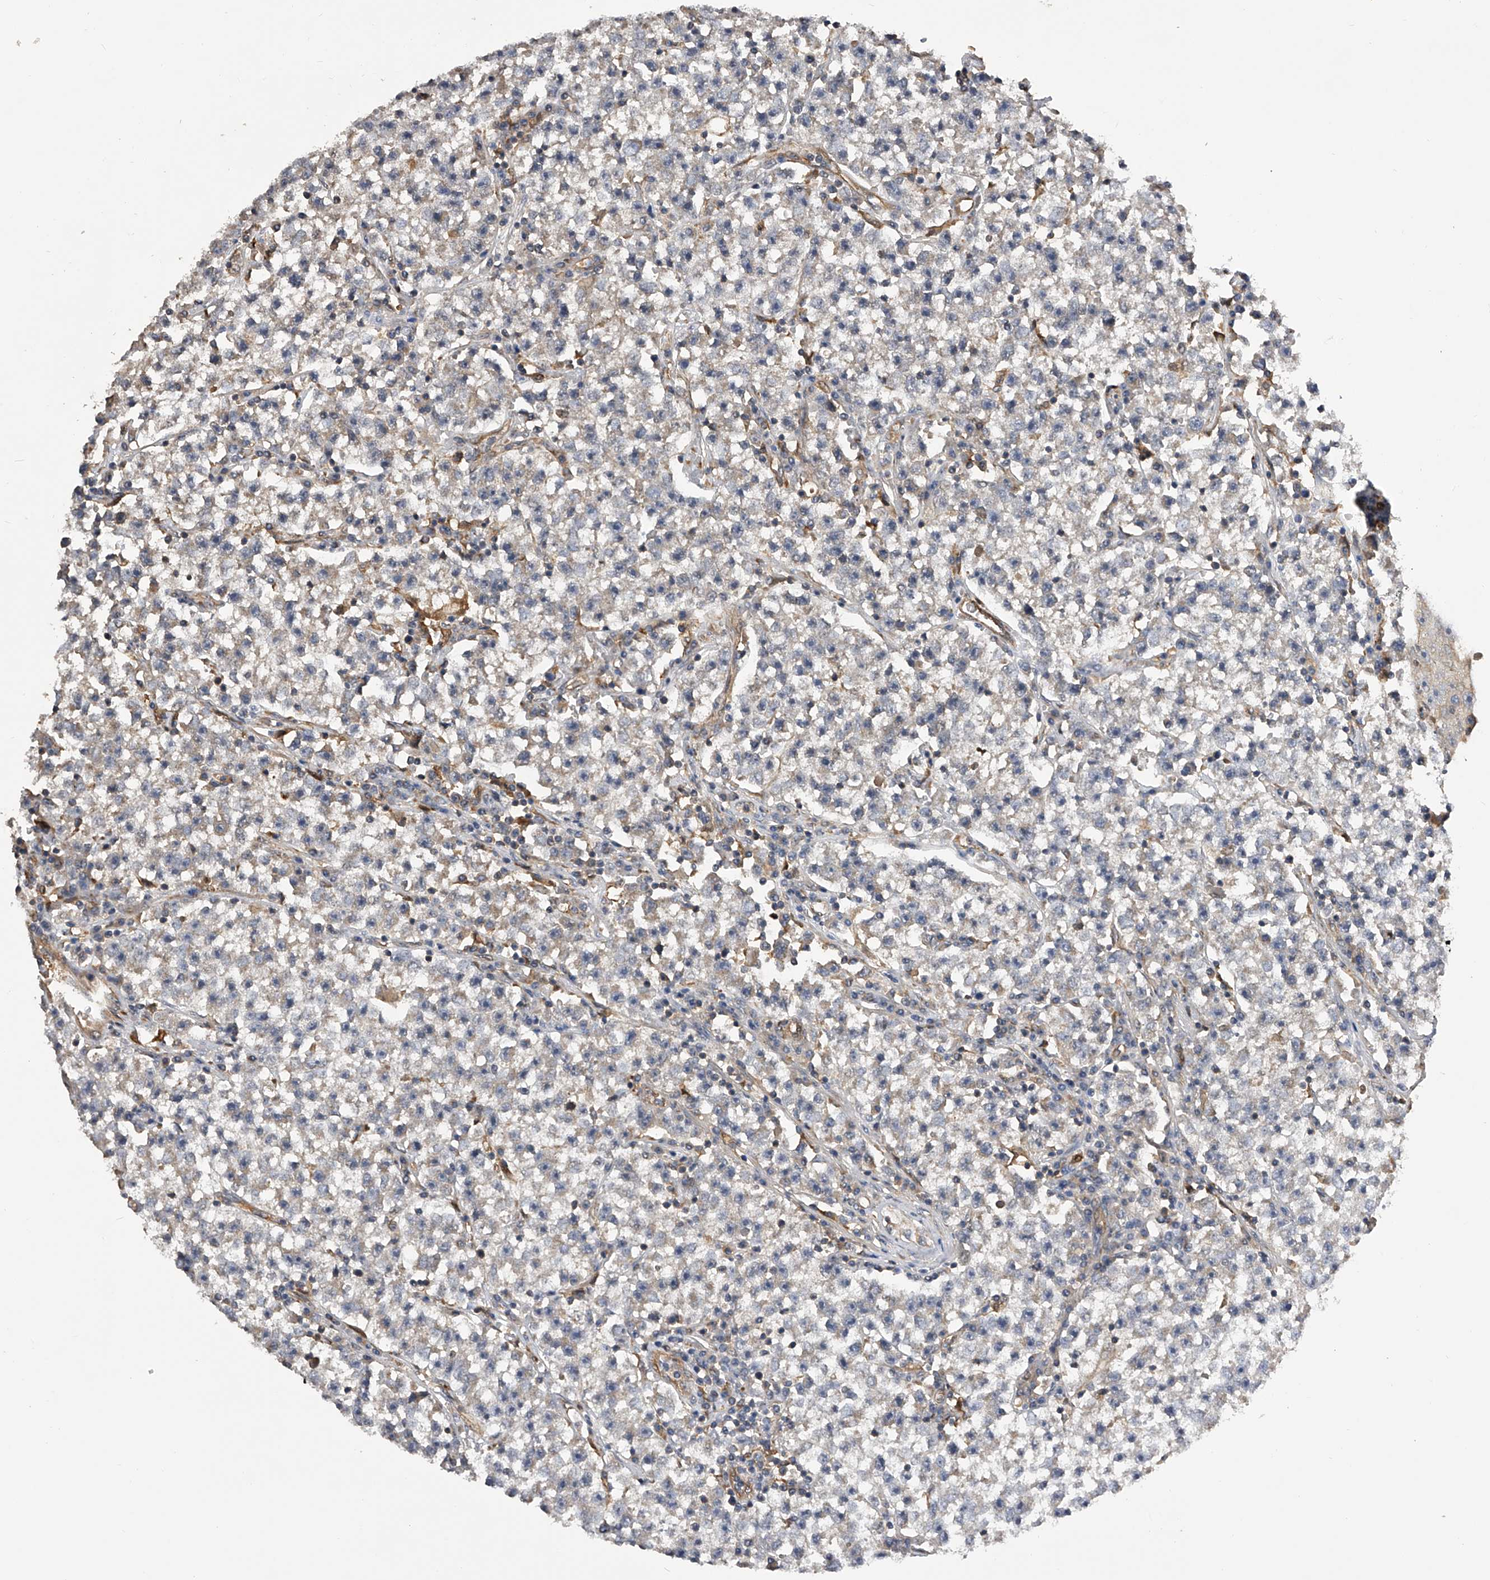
{"staining": {"intensity": "weak", "quantity": "25%-75%", "location": "cytoplasmic/membranous"}, "tissue": "testis cancer", "cell_type": "Tumor cells", "image_type": "cancer", "snomed": [{"axis": "morphology", "description": "Seminoma, NOS"}, {"axis": "topography", "description": "Testis"}], "caption": "Tumor cells exhibit low levels of weak cytoplasmic/membranous positivity in about 25%-75% of cells in human seminoma (testis).", "gene": "PTPRA", "patient": {"sex": "male", "age": 22}}